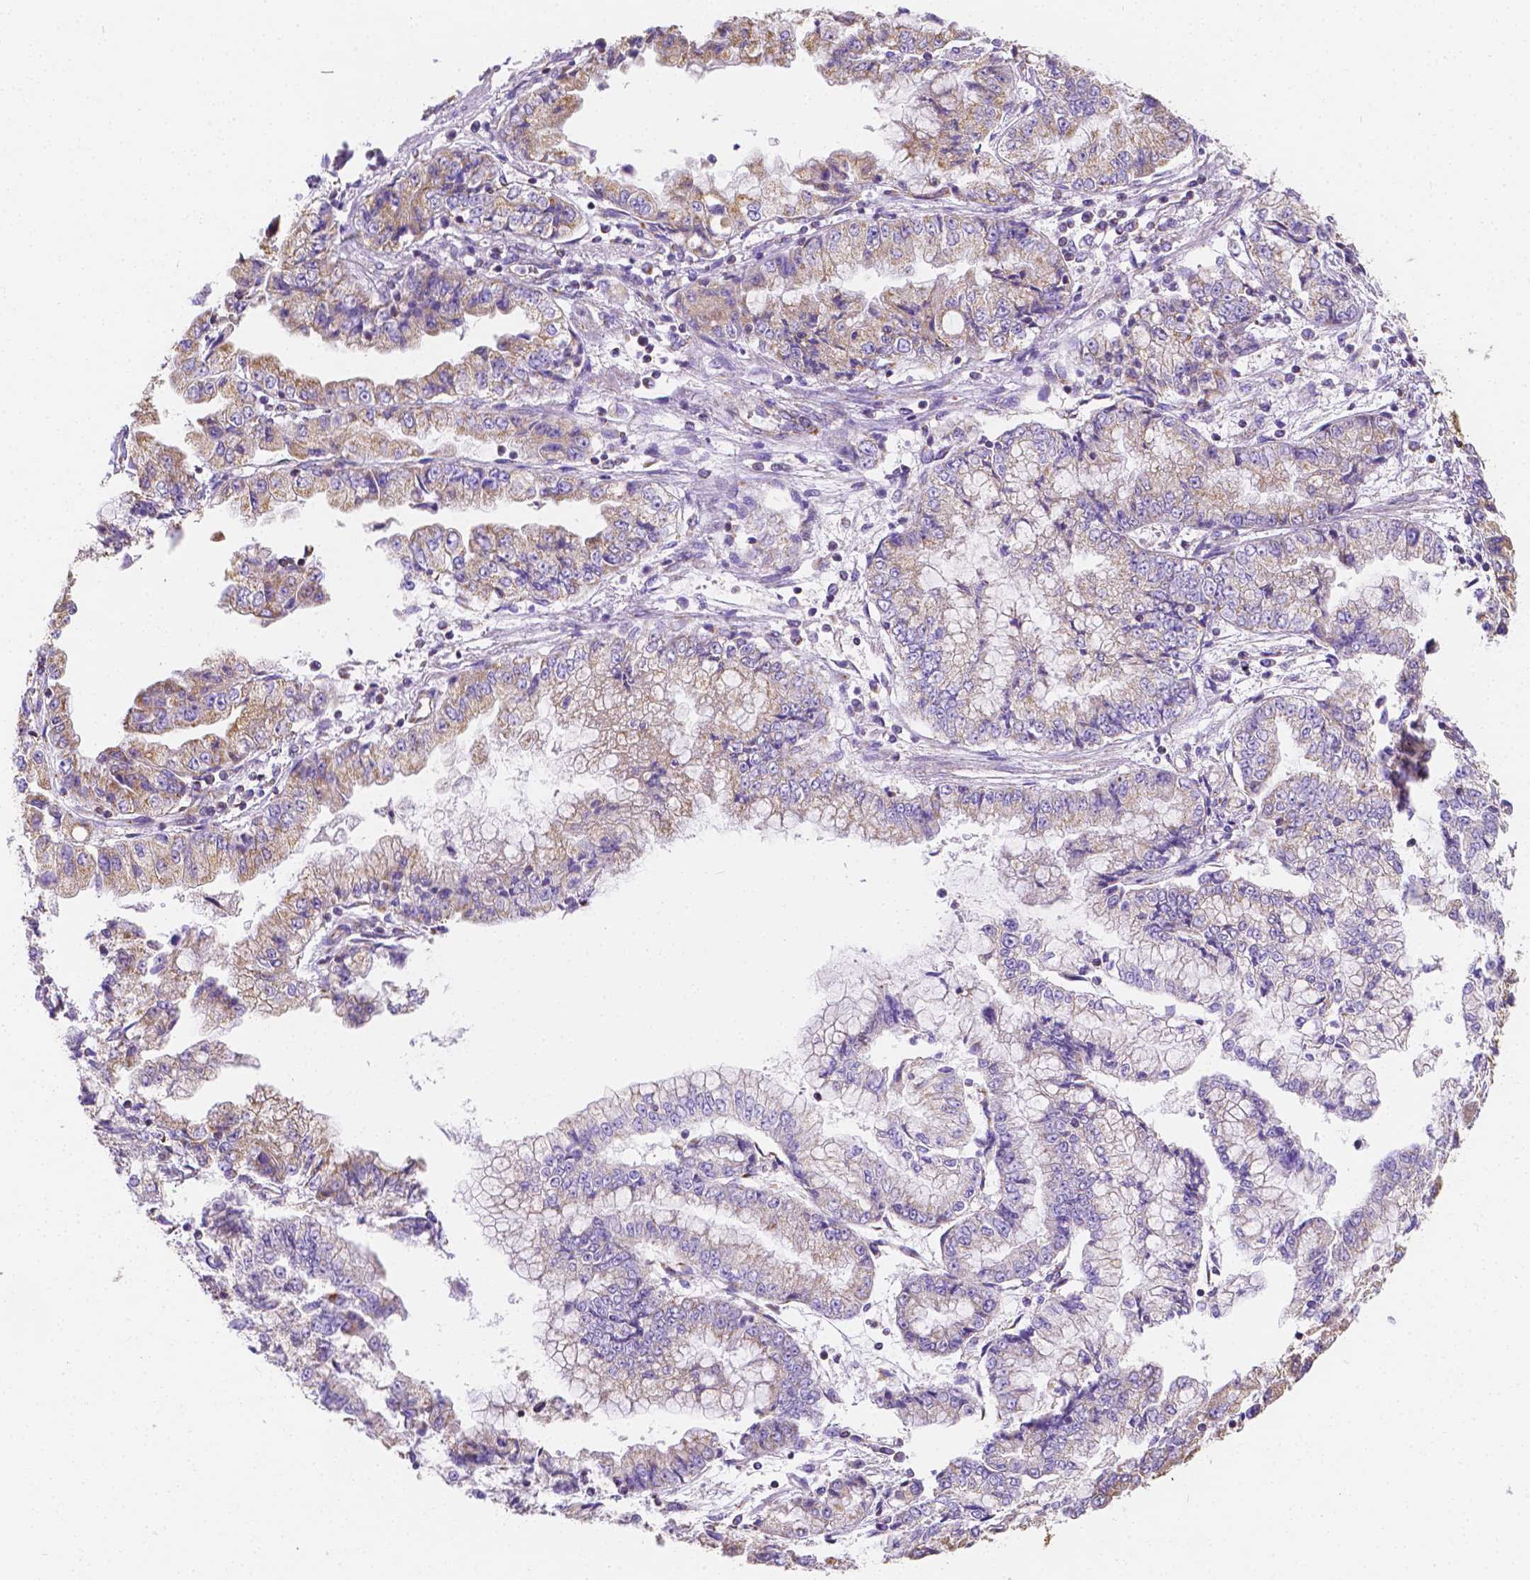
{"staining": {"intensity": "moderate", "quantity": "25%-75%", "location": "cytoplasmic/membranous"}, "tissue": "stomach cancer", "cell_type": "Tumor cells", "image_type": "cancer", "snomed": [{"axis": "morphology", "description": "Adenocarcinoma, NOS"}, {"axis": "topography", "description": "Stomach, upper"}], "caption": "Immunohistochemistry micrograph of human adenocarcinoma (stomach) stained for a protein (brown), which shows medium levels of moderate cytoplasmic/membranous positivity in approximately 25%-75% of tumor cells.", "gene": "SGTB", "patient": {"sex": "female", "age": 74}}